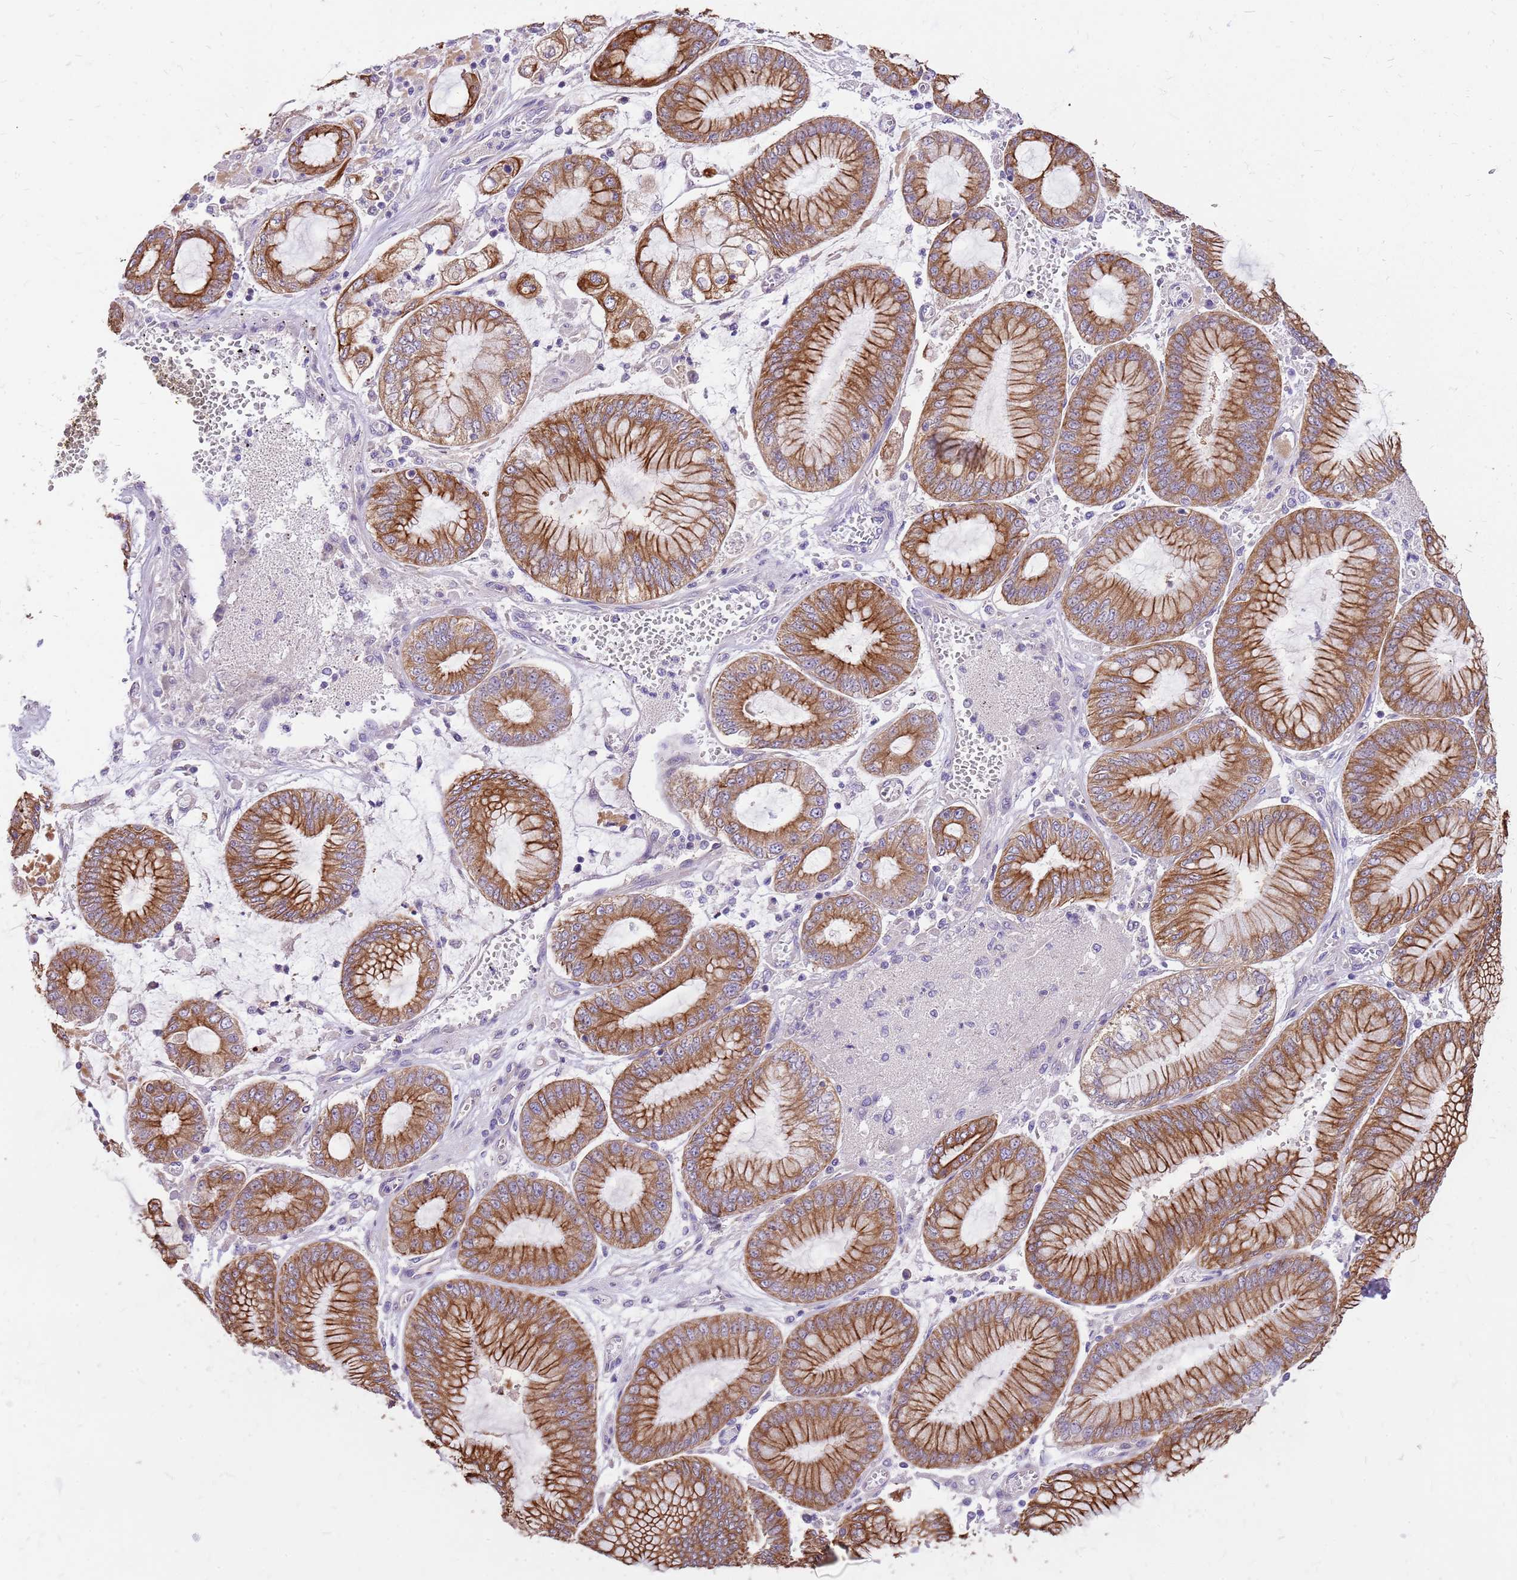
{"staining": {"intensity": "strong", "quantity": ">75%", "location": "cytoplasmic/membranous"}, "tissue": "stomach cancer", "cell_type": "Tumor cells", "image_type": "cancer", "snomed": [{"axis": "morphology", "description": "Adenocarcinoma, NOS"}, {"axis": "topography", "description": "Stomach"}], "caption": "Human stomach adenocarcinoma stained with a protein marker reveals strong staining in tumor cells.", "gene": "WASHC4", "patient": {"sex": "male", "age": 76}}